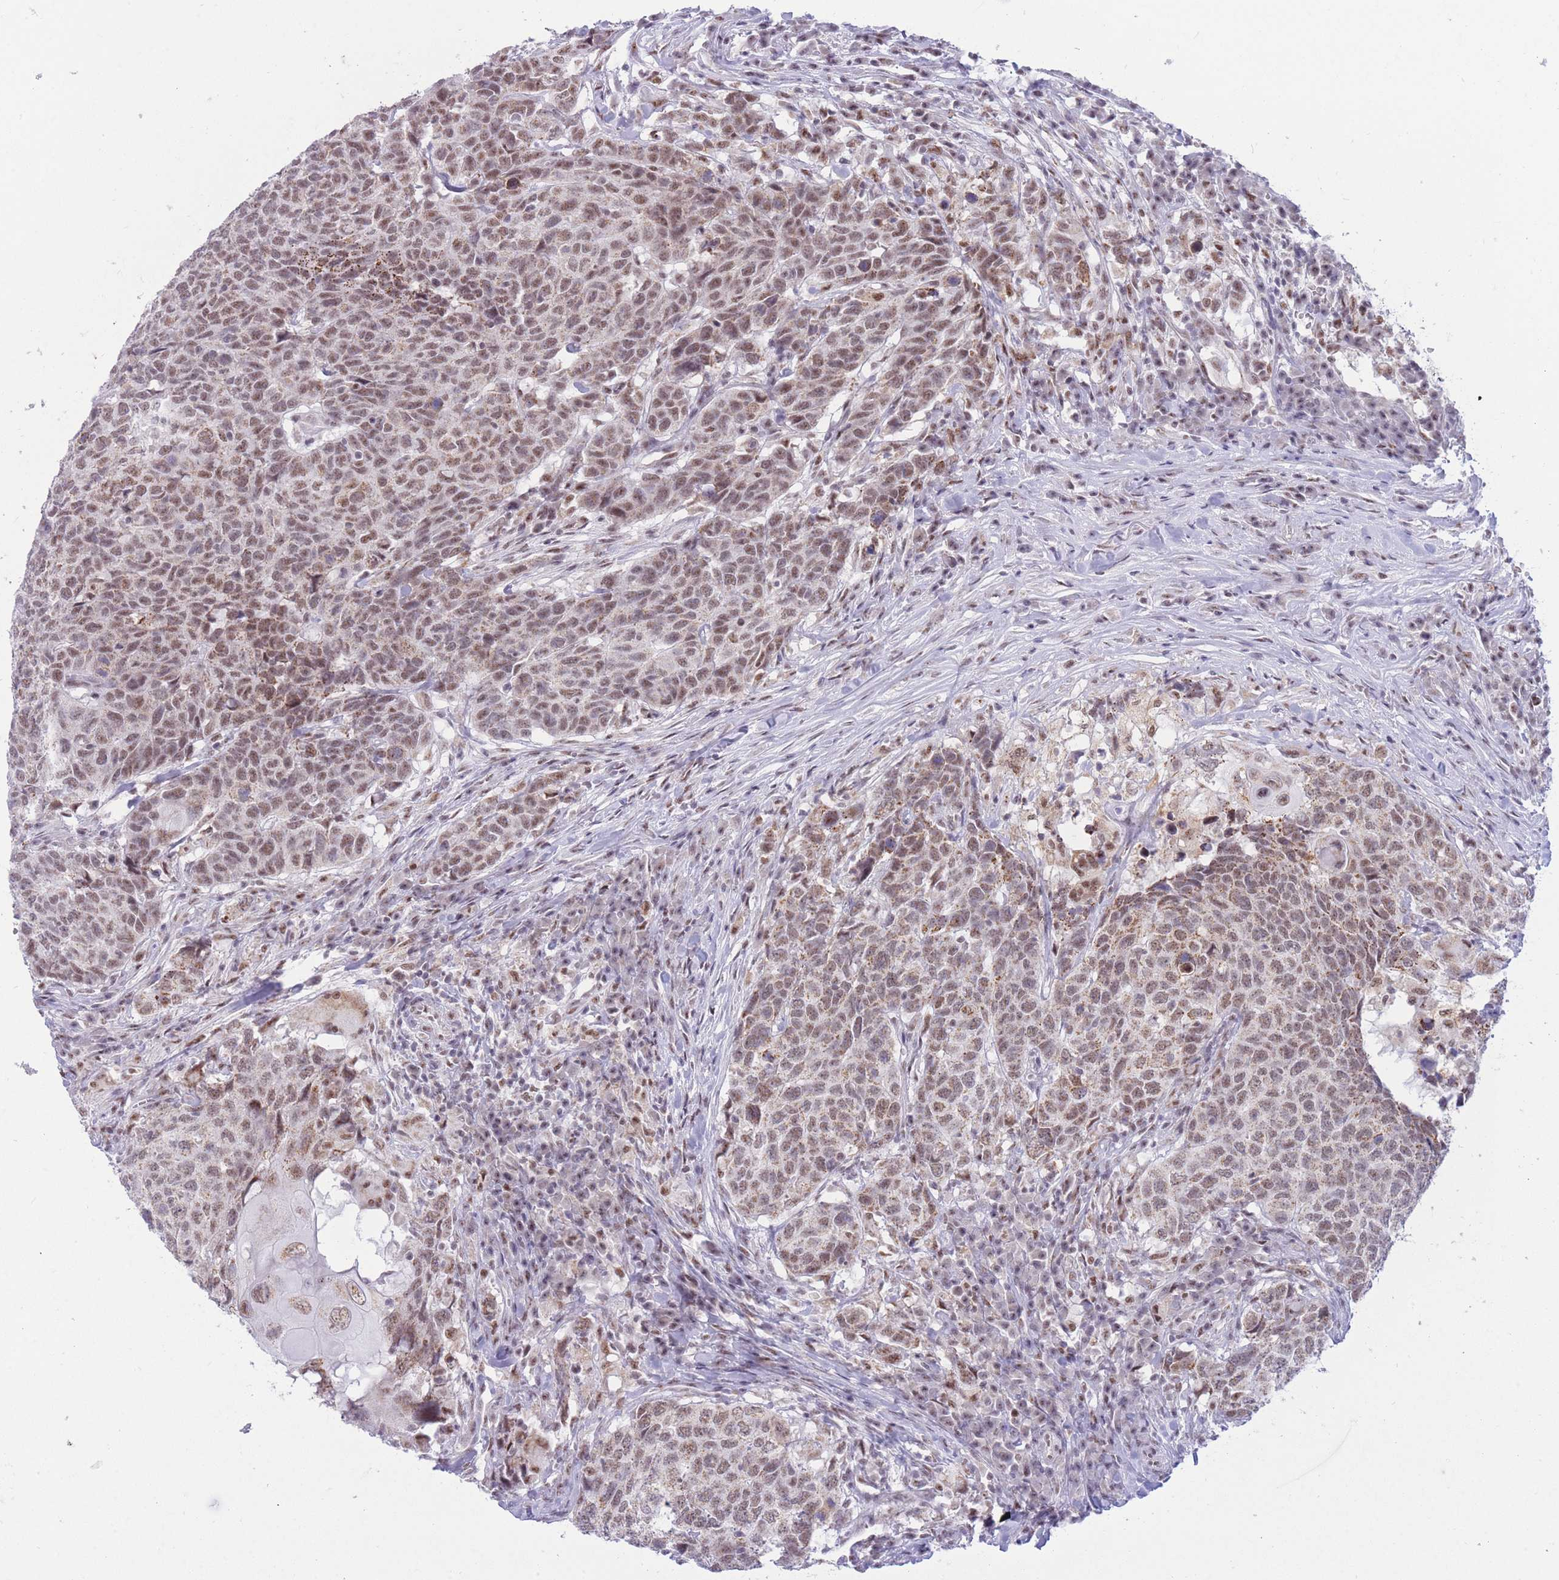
{"staining": {"intensity": "weak", "quantity": ">75%", "location": "cytoplasmic/membranous,nuclear"}, "tissue": "head and neck cancer", "cell_type": "Tumor cells", "image_type": "cancer", "snomed": [{"axis": "morphology", "description": "Normal tissue, NOS"}, {"axis": "morphology", "description": "Squamous cell carcinoma, NOS"}, {"axis": "topography", "description": "Skeletal muscle"}, {"axis": "topography", "description": "Vascular tissue"}, {"axis": "topography", "description": "Peripheral nerve tissue"}, {"axis": "topography", "description": "Head-Neck"}], "caption": "Squamous cell carcinoma (head and neck) stained with a protein marker displays weak staining in tumor cells.", "gene": "CYP2B6", "patient": {"sex": "male", "age": 66}}